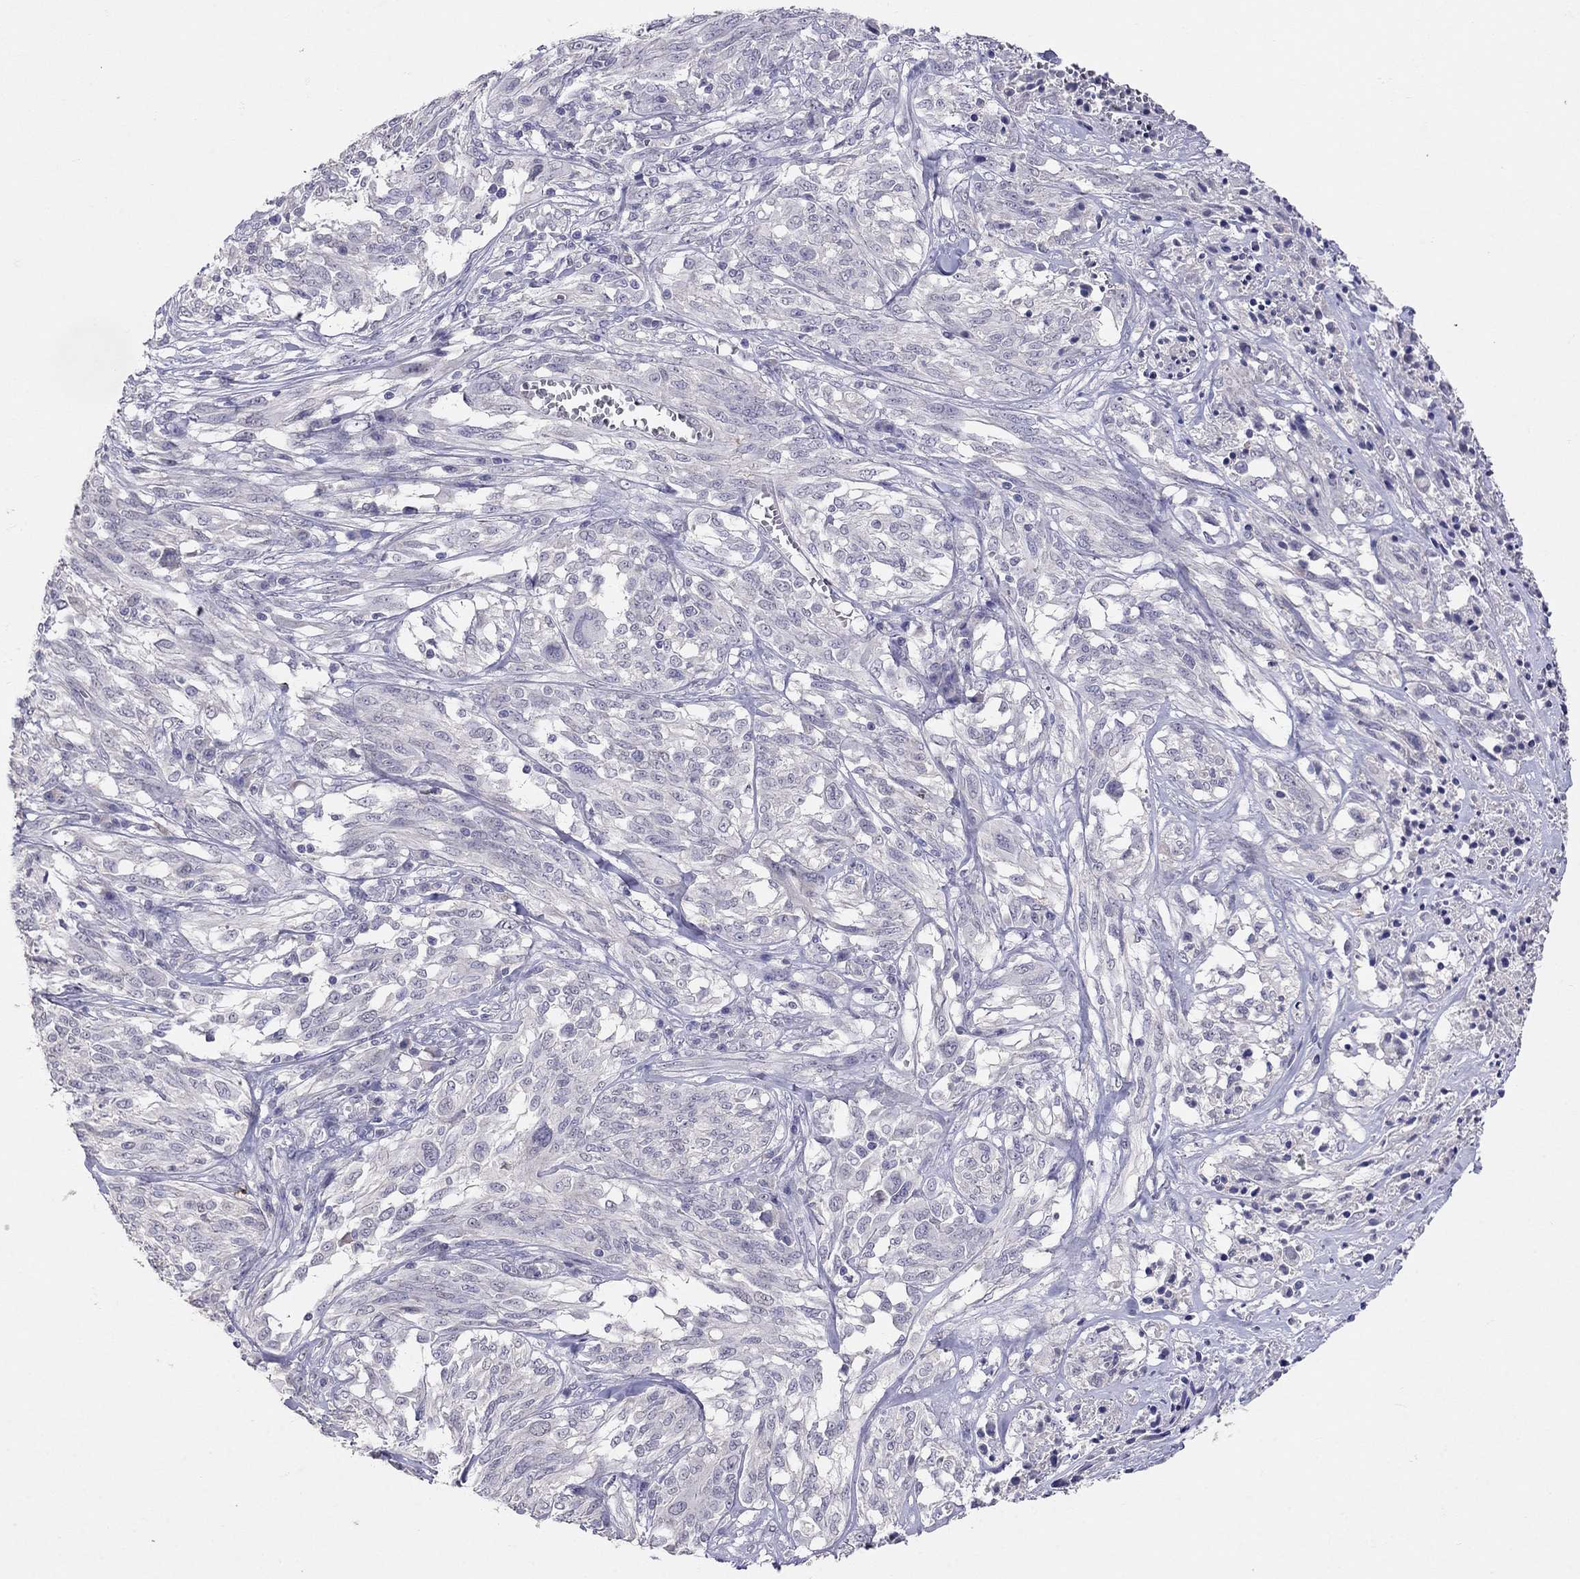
{"staining": {"intensity": "negative", "quantity": "none", "location": "none"}, "tissue": "melanoma", "cell_type": "Tumor cells", "image_type": "cancer", "snomed": [{"axis": "morphology", "description": "Malignant melanoma, NOS"}, {"axis": "topography", "description": "Skin"}], "caption": "Tumor cells are negative for protein expression in human malignant melanoma.", "gene": "FST", "patient": {"sex": "female", "age": 91}}